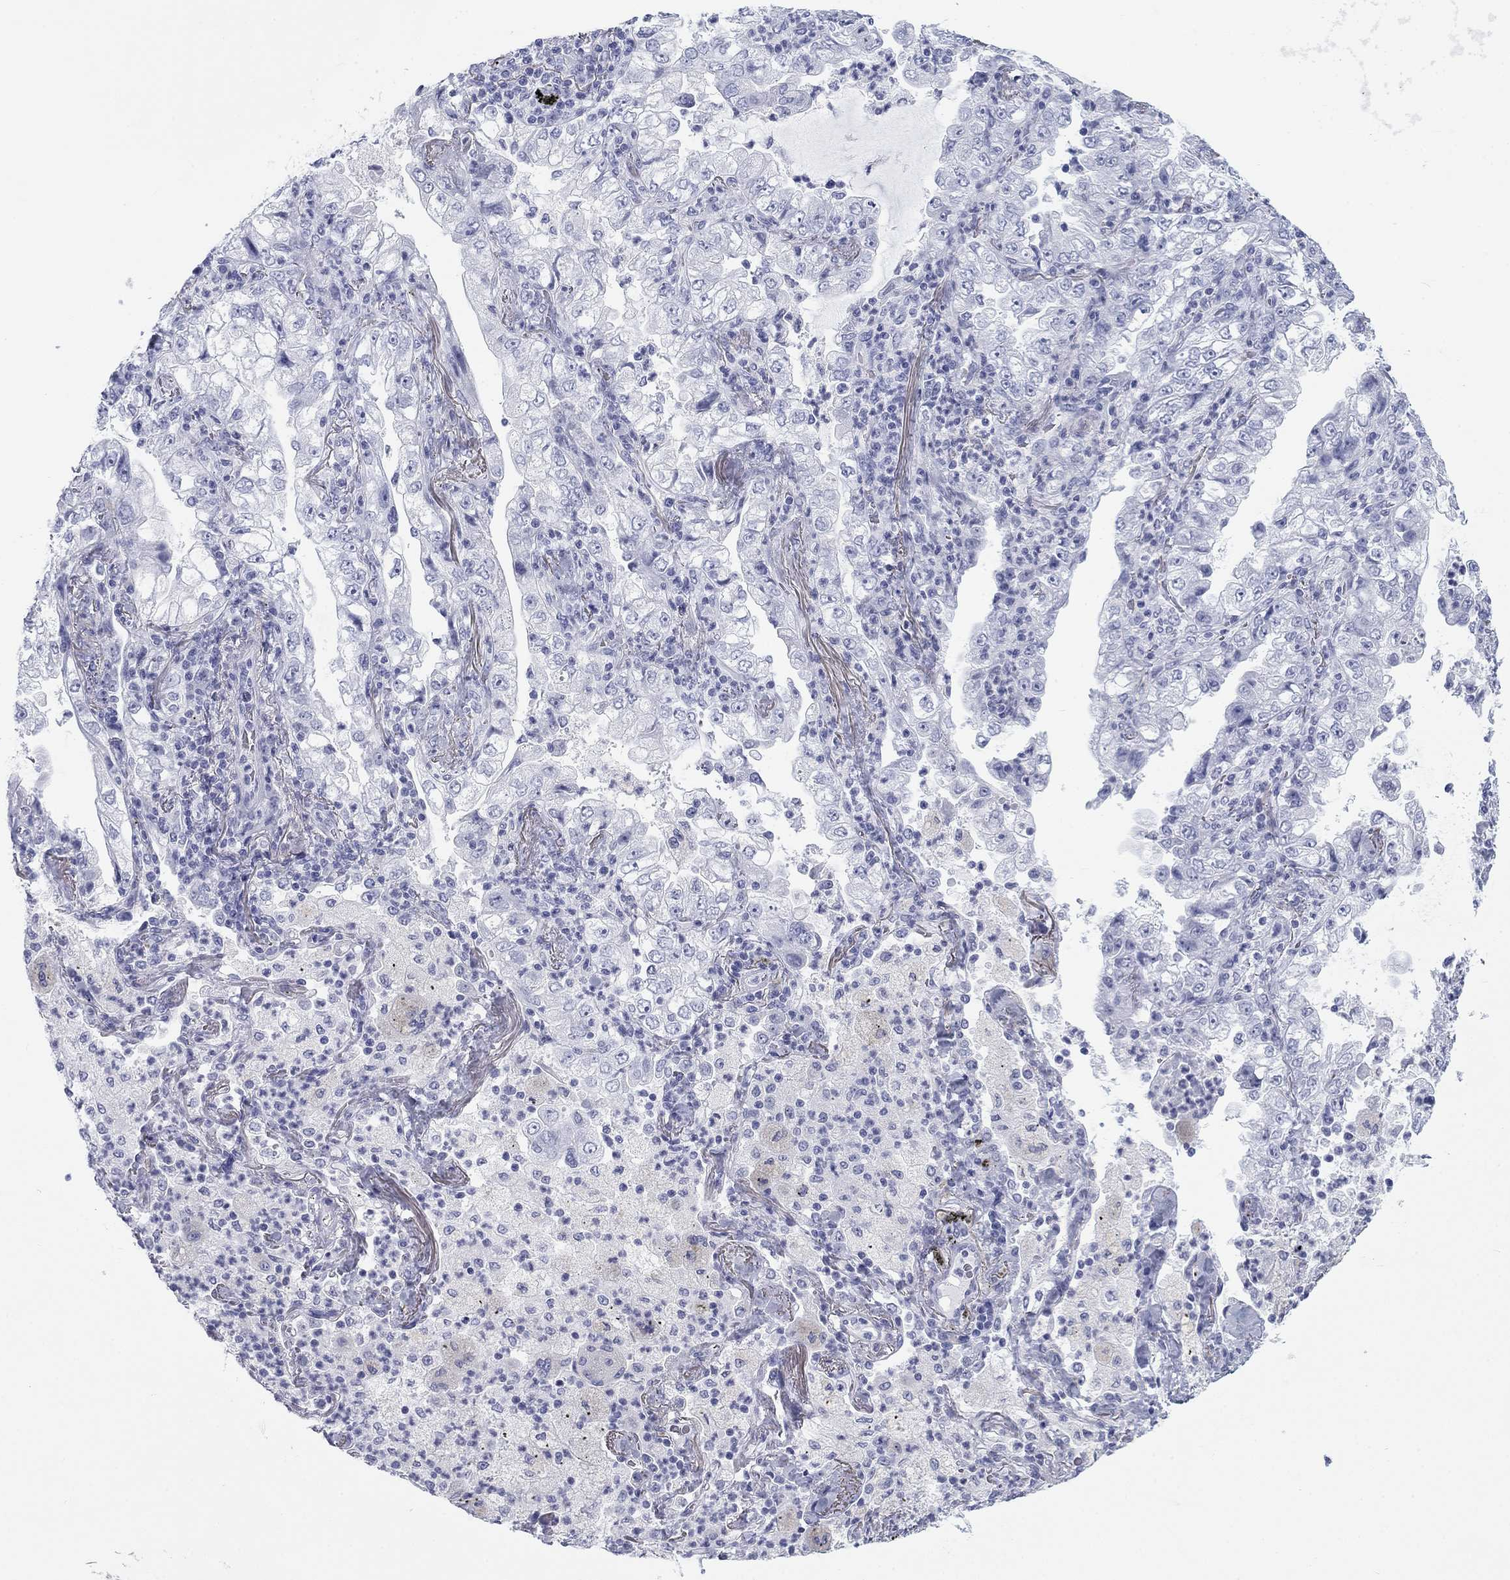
{"staining": {"intensity": "negative", "quantity": "none", "location": "none"}, "tissue": "lung cancer", "cell_type": "Tumor cells", "image_type": "cancer", "snomed": [{"axis": "morphology", "description": "Adenocarcinoma, NOS"}, {"axis": "topography", "description": "Lung"}], "caption": "Adenocarcinoma (lung) was stained to show a protein in brown. There is no significant staining in tumor cells.", "gene": "CALB1", "patient": {"sex": "female", "age": 73}}